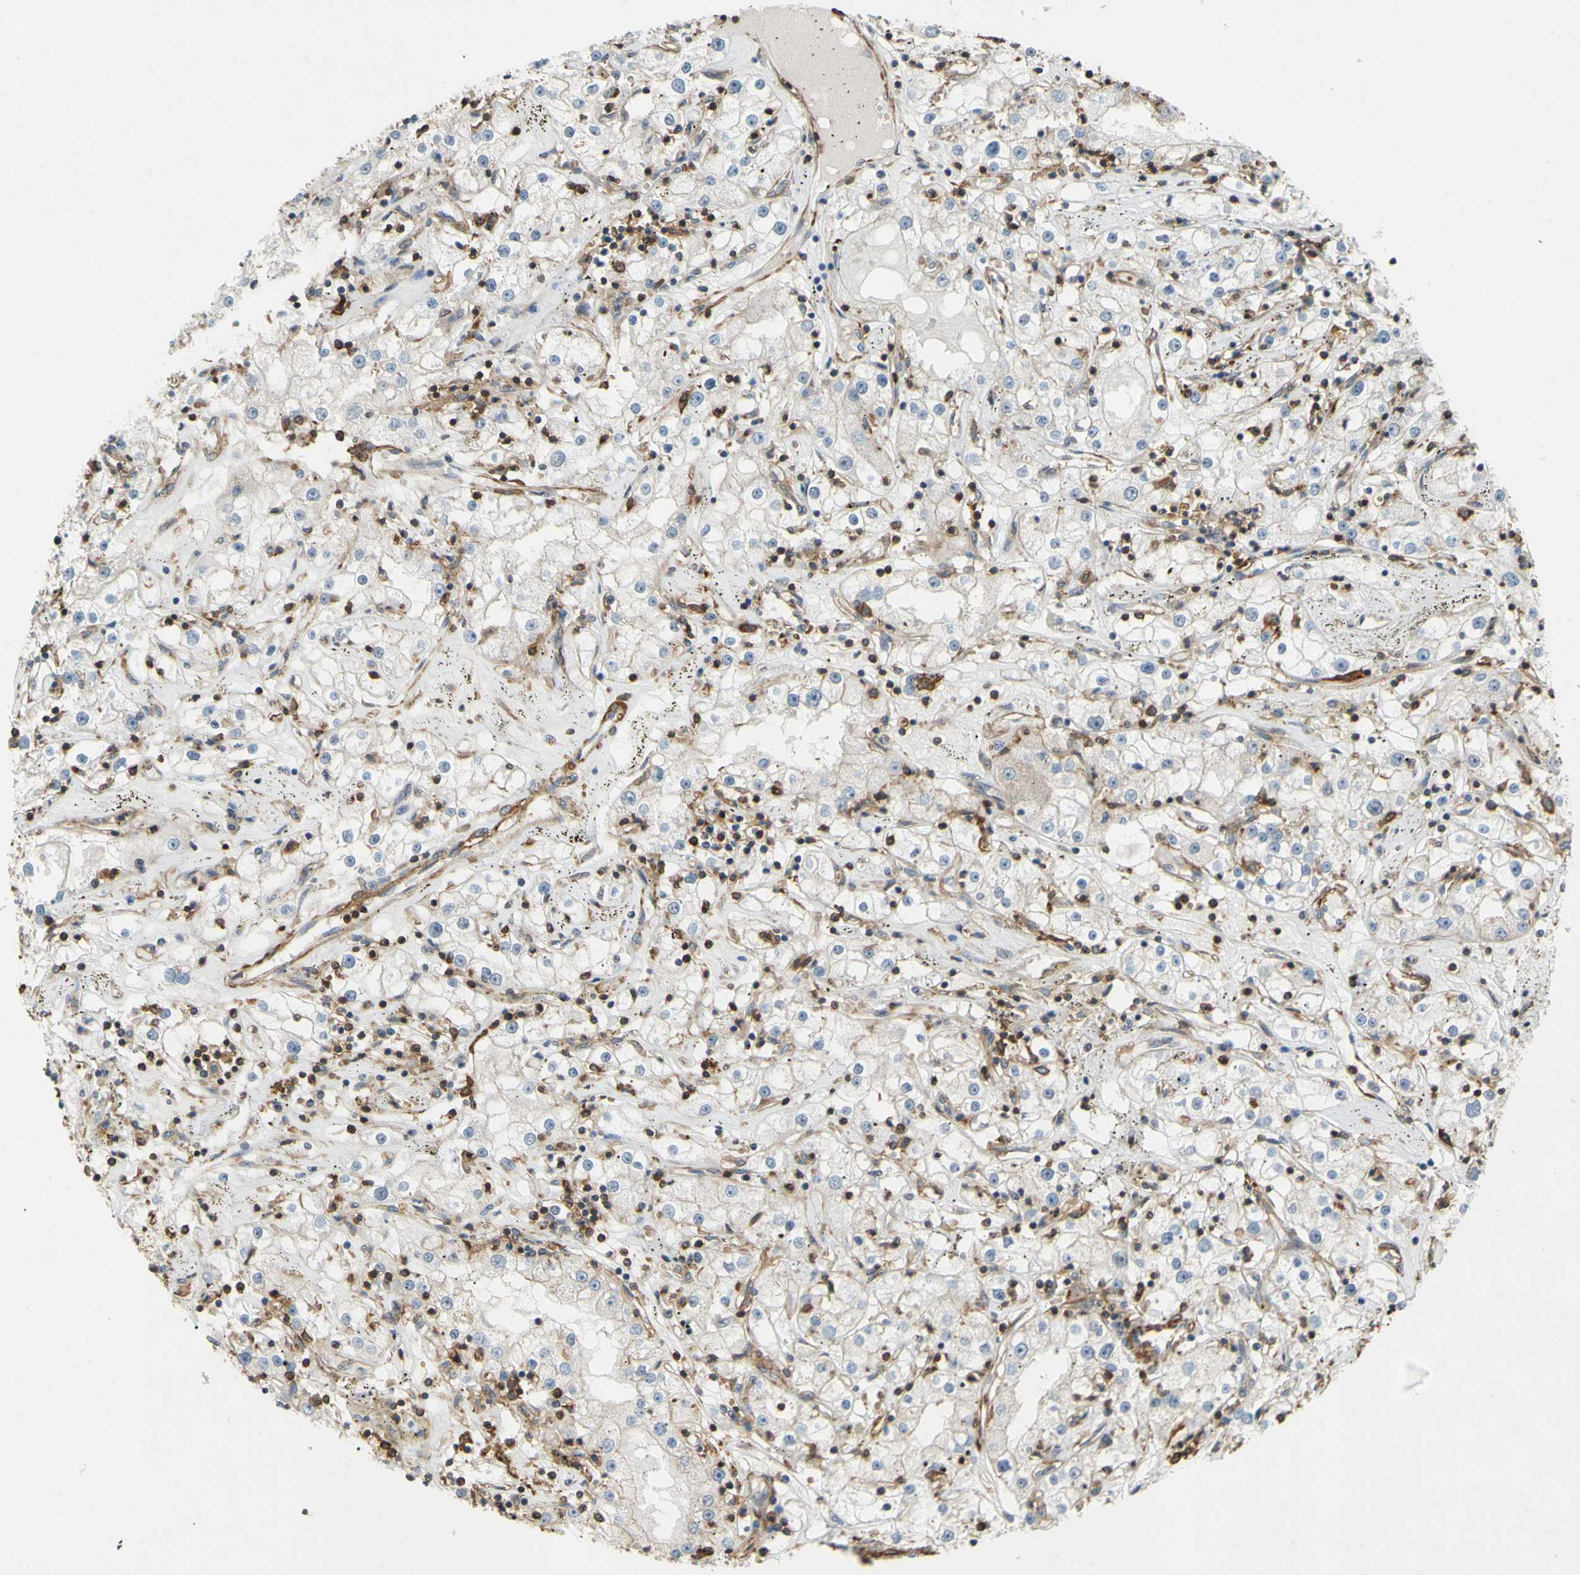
{"staining": {"intensity": "negative", "quantity": "none", "location": "none"}, "tissue": "renal cancer", "cell_type": "Tumor cells", "image_type": "cancer", "snomed": [{"axis": "morphology", "description": "Adenocarcinoma, NOS"}, {"axis": "topography", "description": "Kidney"}], "caption": "This is an immunohistochemistry (IHC) photomicrograph of human adenocarcinoma (renal). There is no expression in tumor cells.", "gene": "ADD3", "patient": {"sex": "male", "age": 56}}